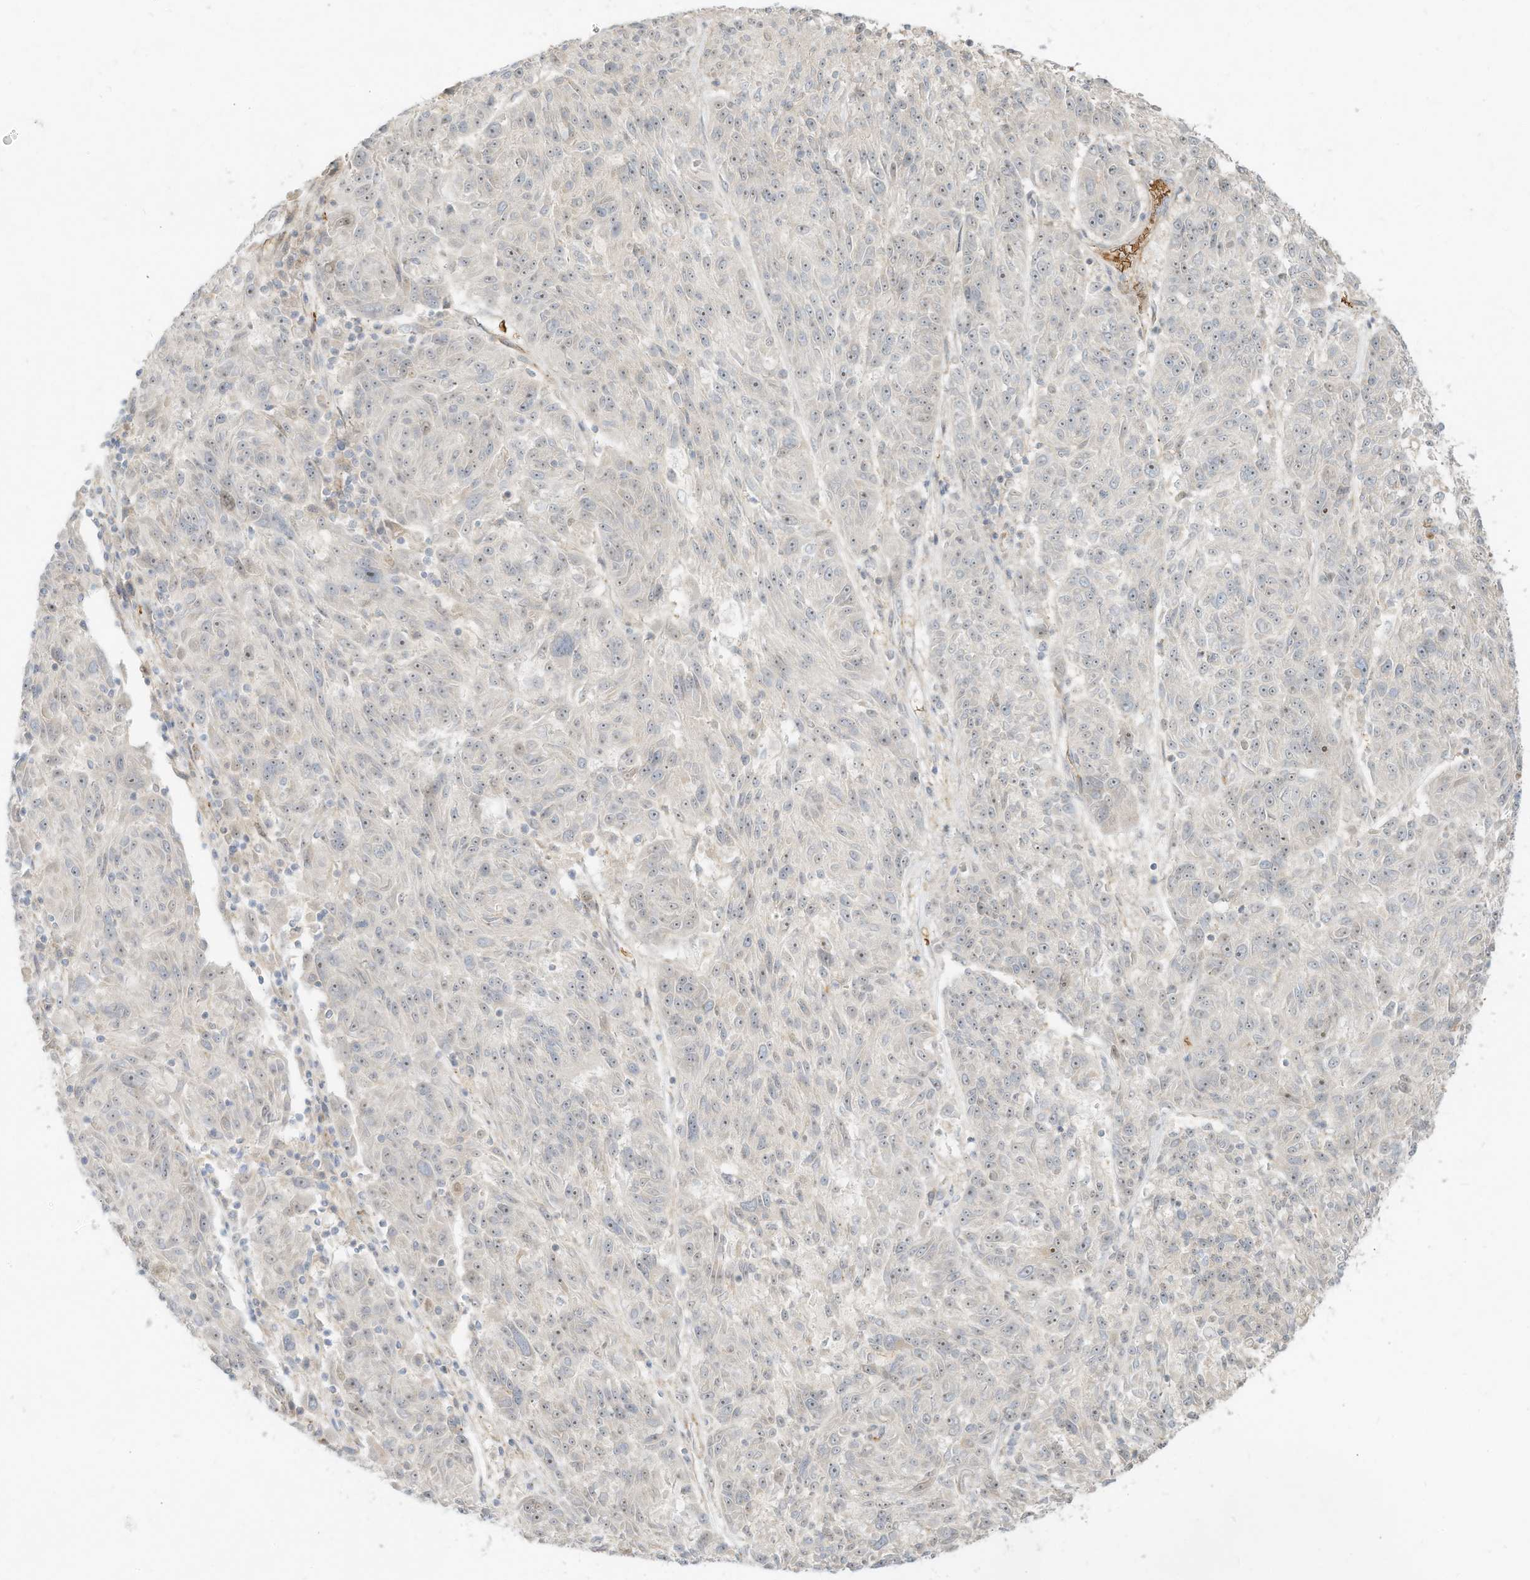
{"staining": {"intensity": "negative", "quantity": "none", "location": "none"}, "tissue": "melanoma", "cell_type": "Tumor cells", "image_type": "cancer", "snomed": [{"axis": "morphology", "description": "Malignant melanoma, NOS"}, {"axis": "topography", "description": "Skin"}], "caption": "Tumor cells show no significant expression in melanoma.", "gene": "OFD1", "patient": {"sex": "male", "age": 53}}